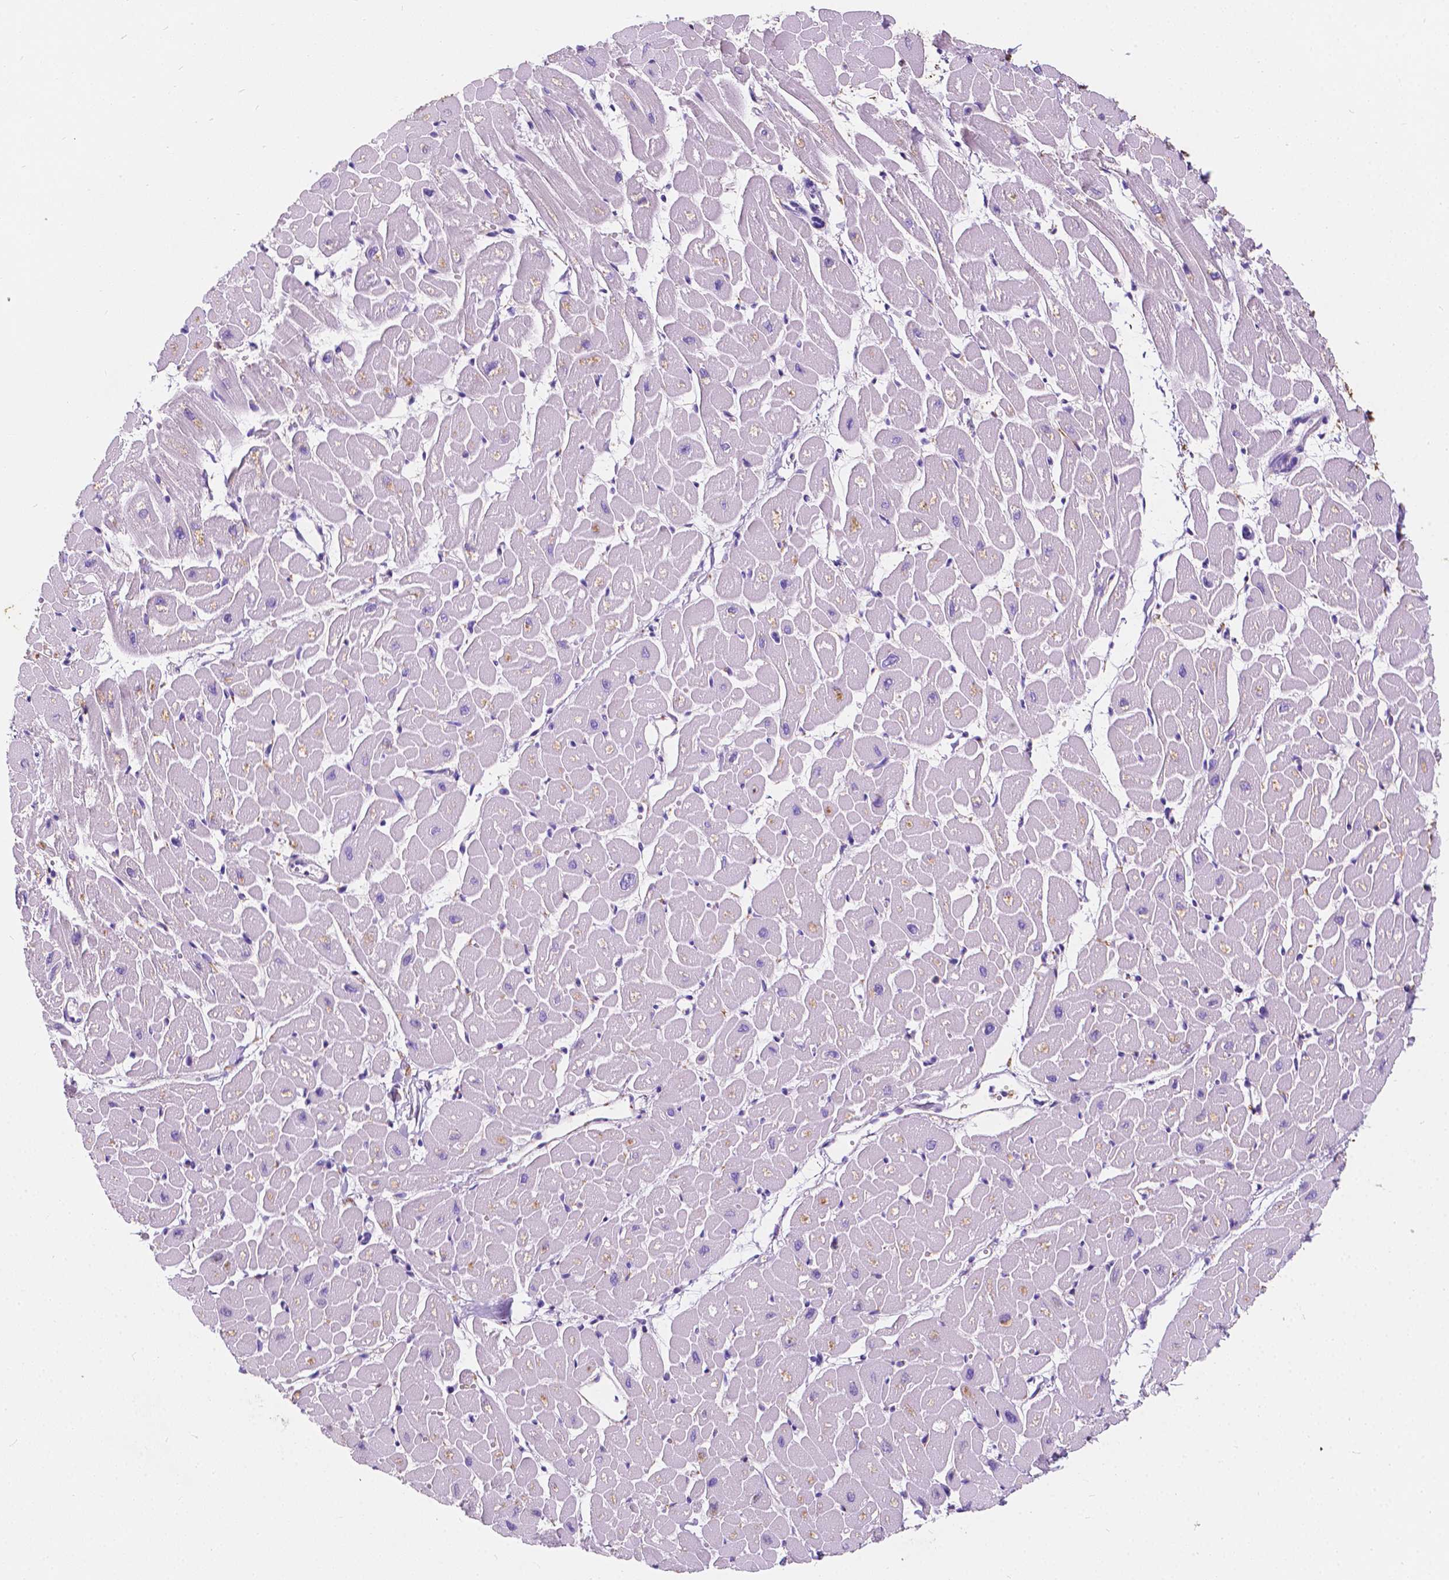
{"staining": {"intensity": "weak", "quantity": "<25%", "location": "cytoplasmic/membranous"}, "tissue": "heart muscle", "cell_type": "Cardiomyocytes", "image_type": "normal", "snomed": [{"axis": "morphology", "description": "Normal tissue, NOS"}, {"axis": "topography", "description": "Heart"}], "caption": "Immunohistochemistry of normal human heart muscle displays no positivity in cardiomyocytes. (Stains: DAB immunohistochemistry with hematoxylin counter stain, Microscopy: brightfield microscopy at high magnification).", "gene": "GNAO1", "patient": {"sex": "male", "age": 57}}